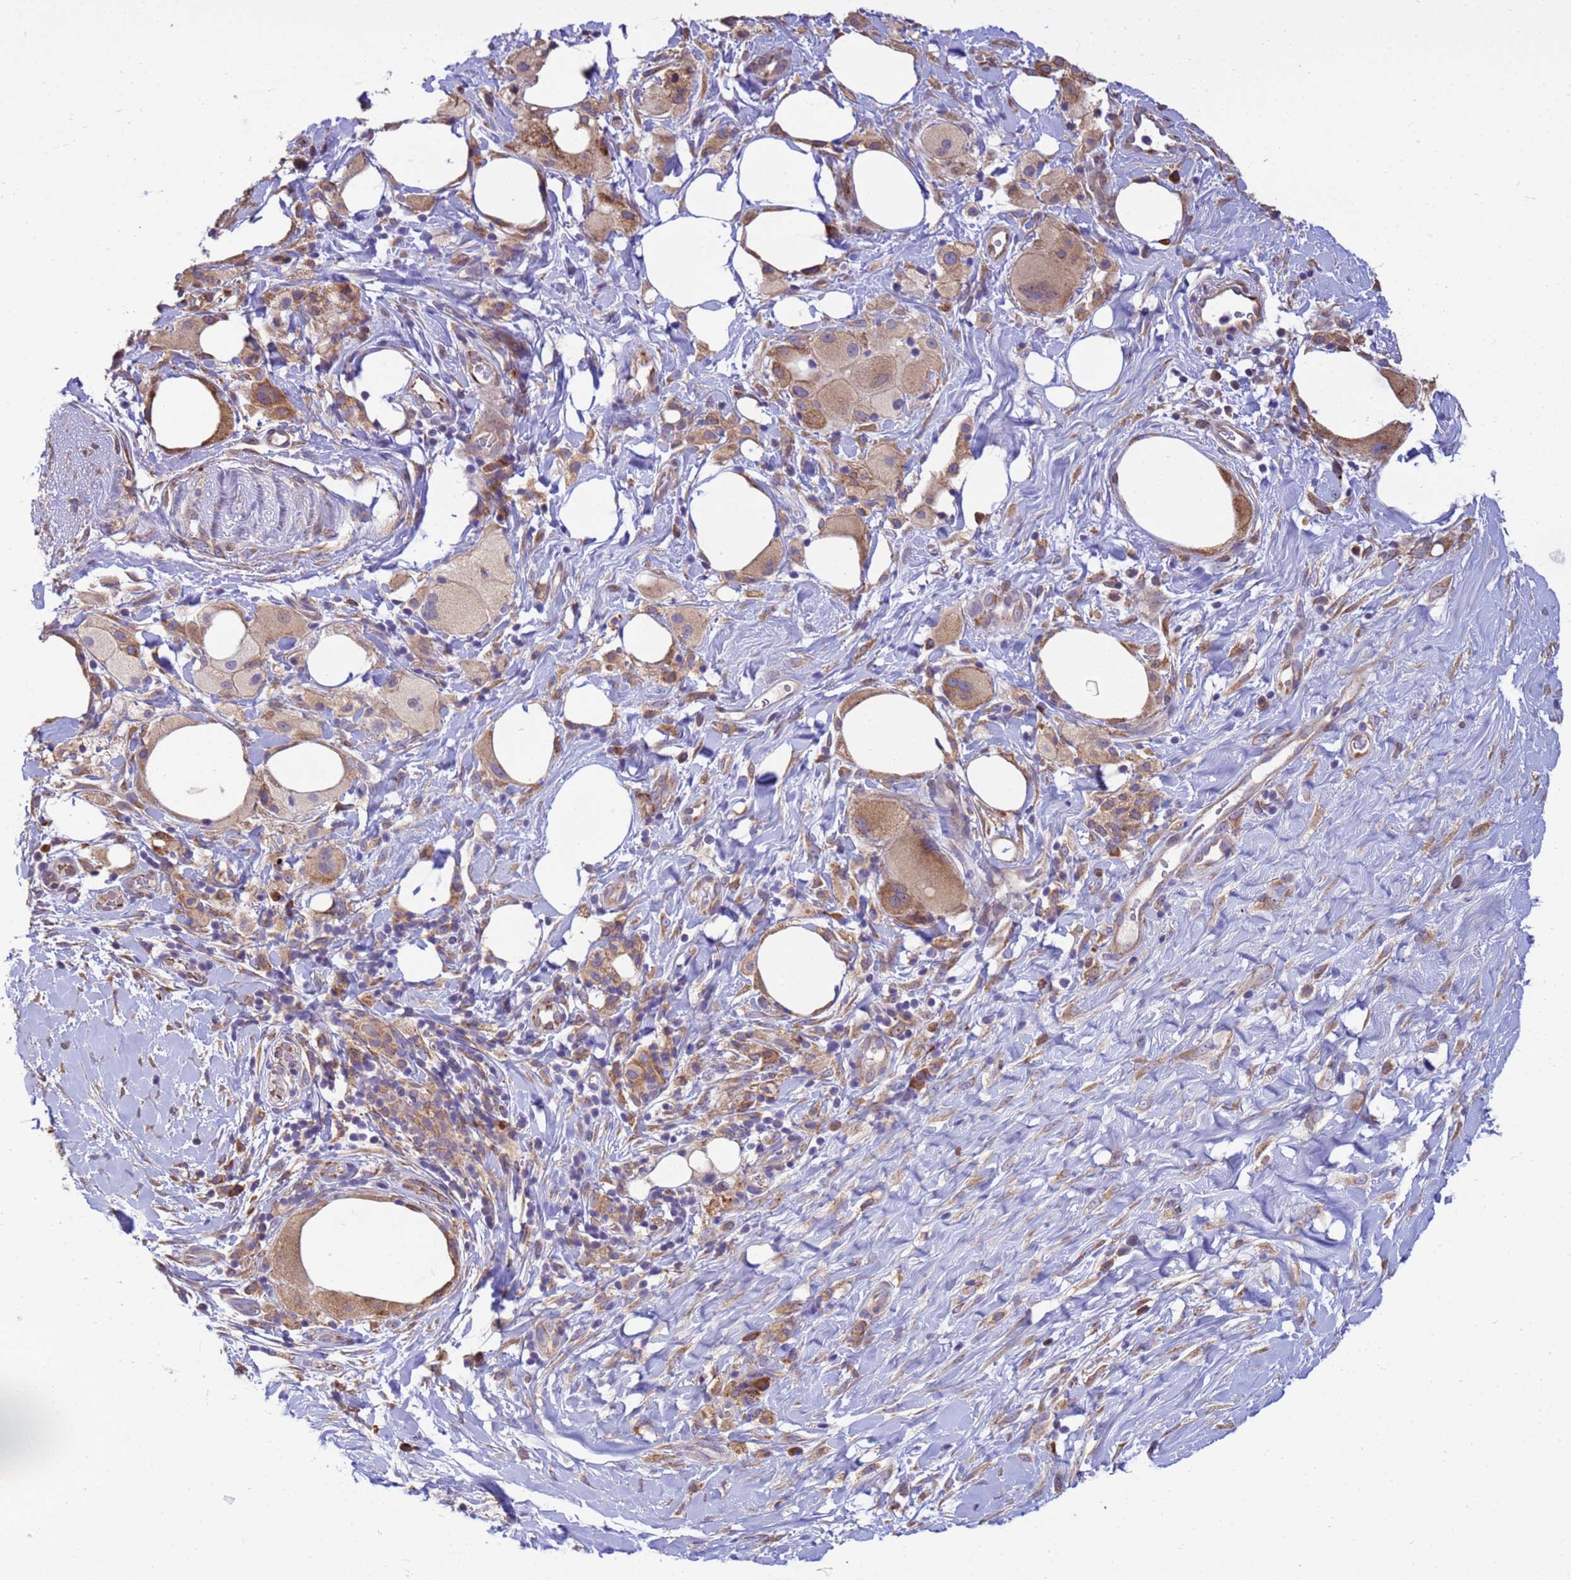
{"staining": {"intensity": "moderate", "quantity": ">75%", "location": "cytoplasmic/membranous"}, "tissue": "pancreatic cancer", "cell_type": "Tumor cells", "image_type": "cancer", "snomed": [{"axis": "morphology", "description": "Adenocarcinoma, NOS"}, {"axis": "topography", "description": "Pancreas"}], "caption": "Immunohistochemistry micrograph of pancreatic cancer (adenocarcinoma) stained for a protein (brown), which displays medium levels of moderate cytoplasmic/membranous expression in about >75% of tumor cells.", "gene": "THAP5", "patient": {"sex": "male", "age": 58}}